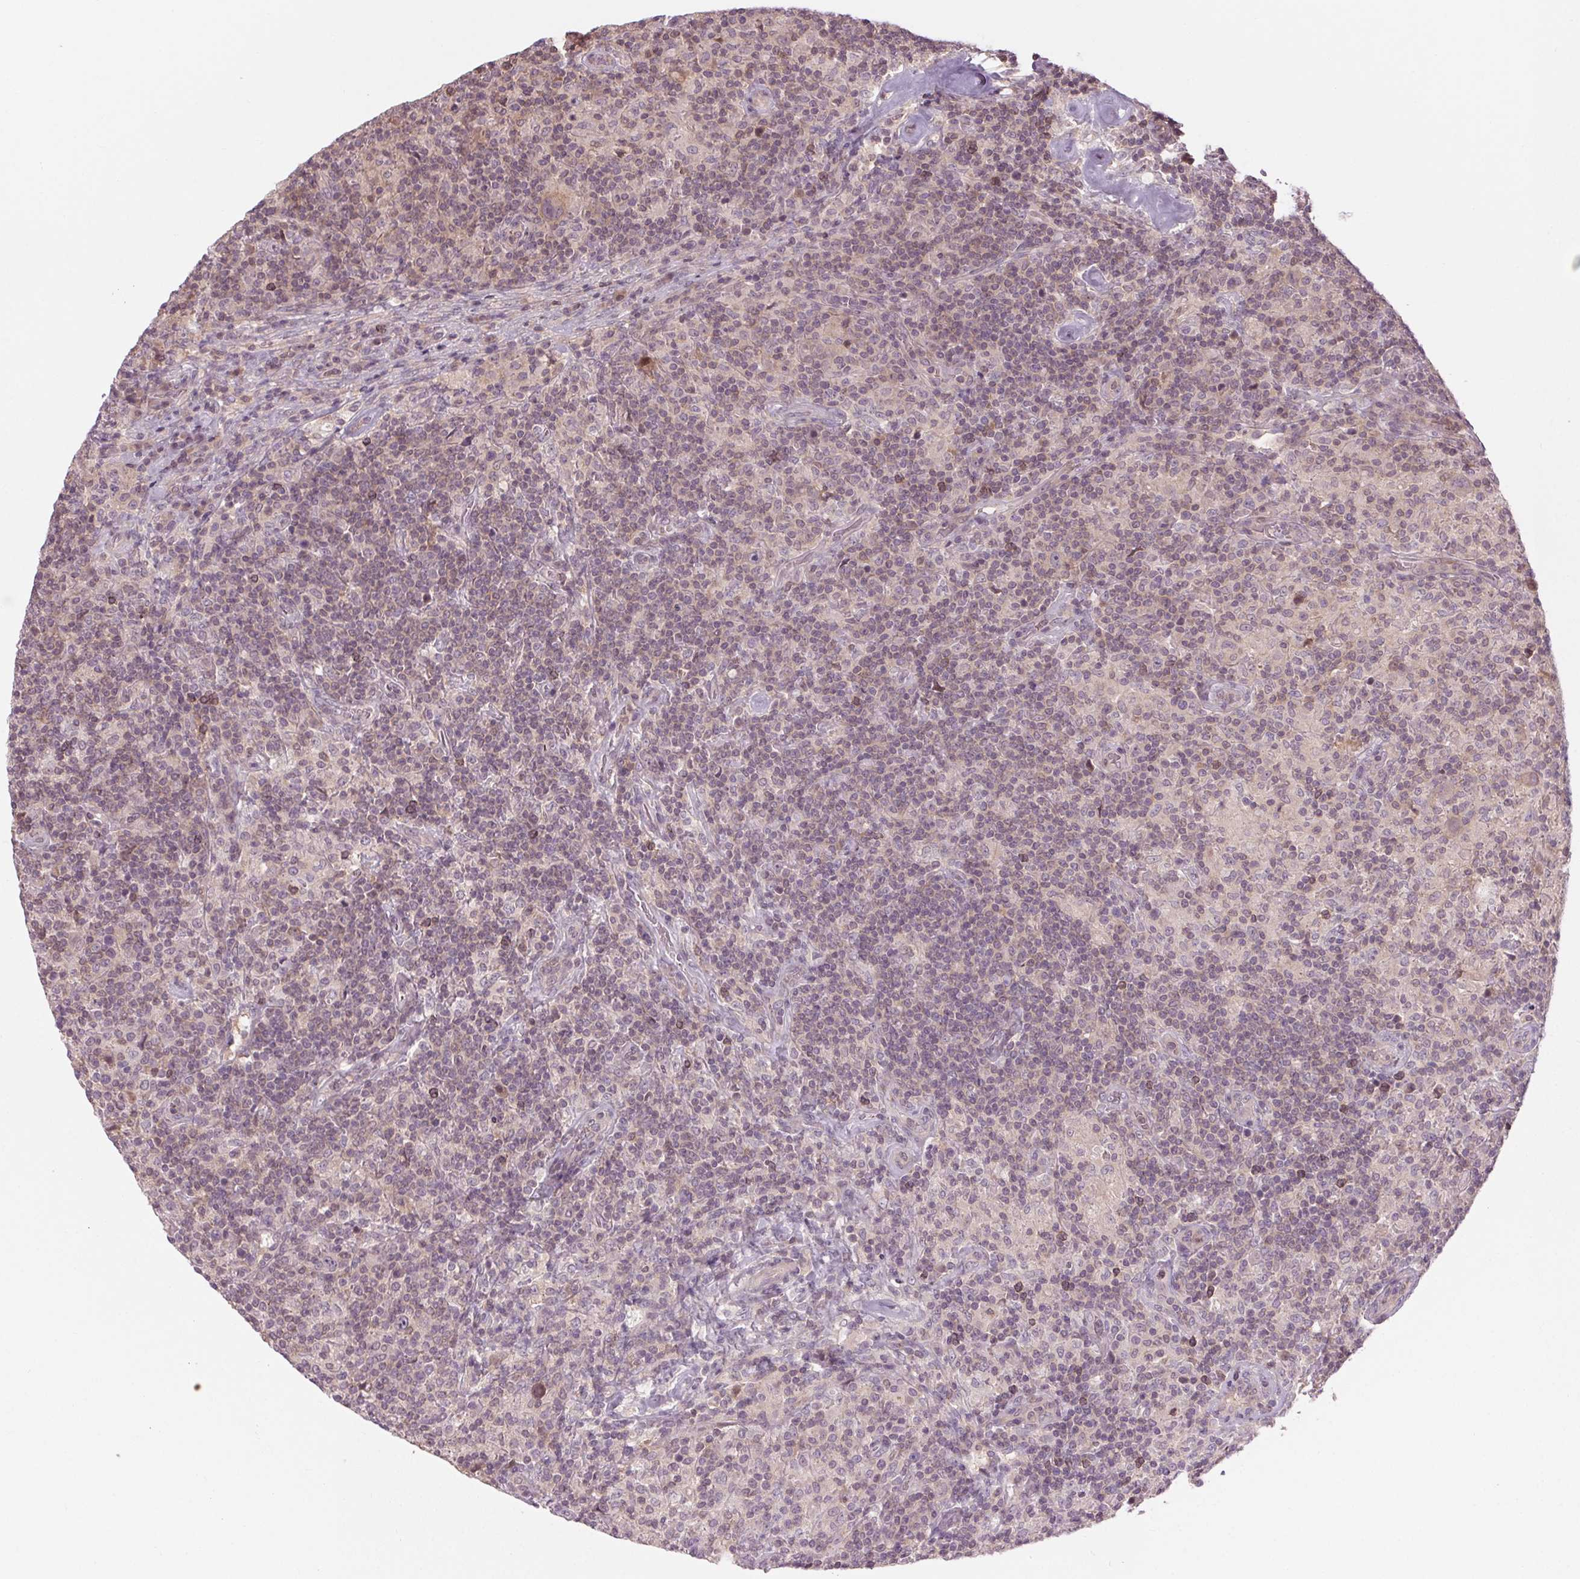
{"staining": {"intensity": "negative", "quantity": "none", "location": "none"}, "tissue": "lymphoma", "cell_type": "Tumor cells", "image_type": "cancer", "snomed": [{"axis": "morphology", "description": "Hodgkin's disease, NOS"}, {"axis": "topography", "description": "Lymph node"}], "caption": "Immunohistochemical staining of Hodgkin's disease demonstrates no significant staining in tumor cells.", "gene": "HHLA2", "patient": {"sex": "male", "age": 70}}